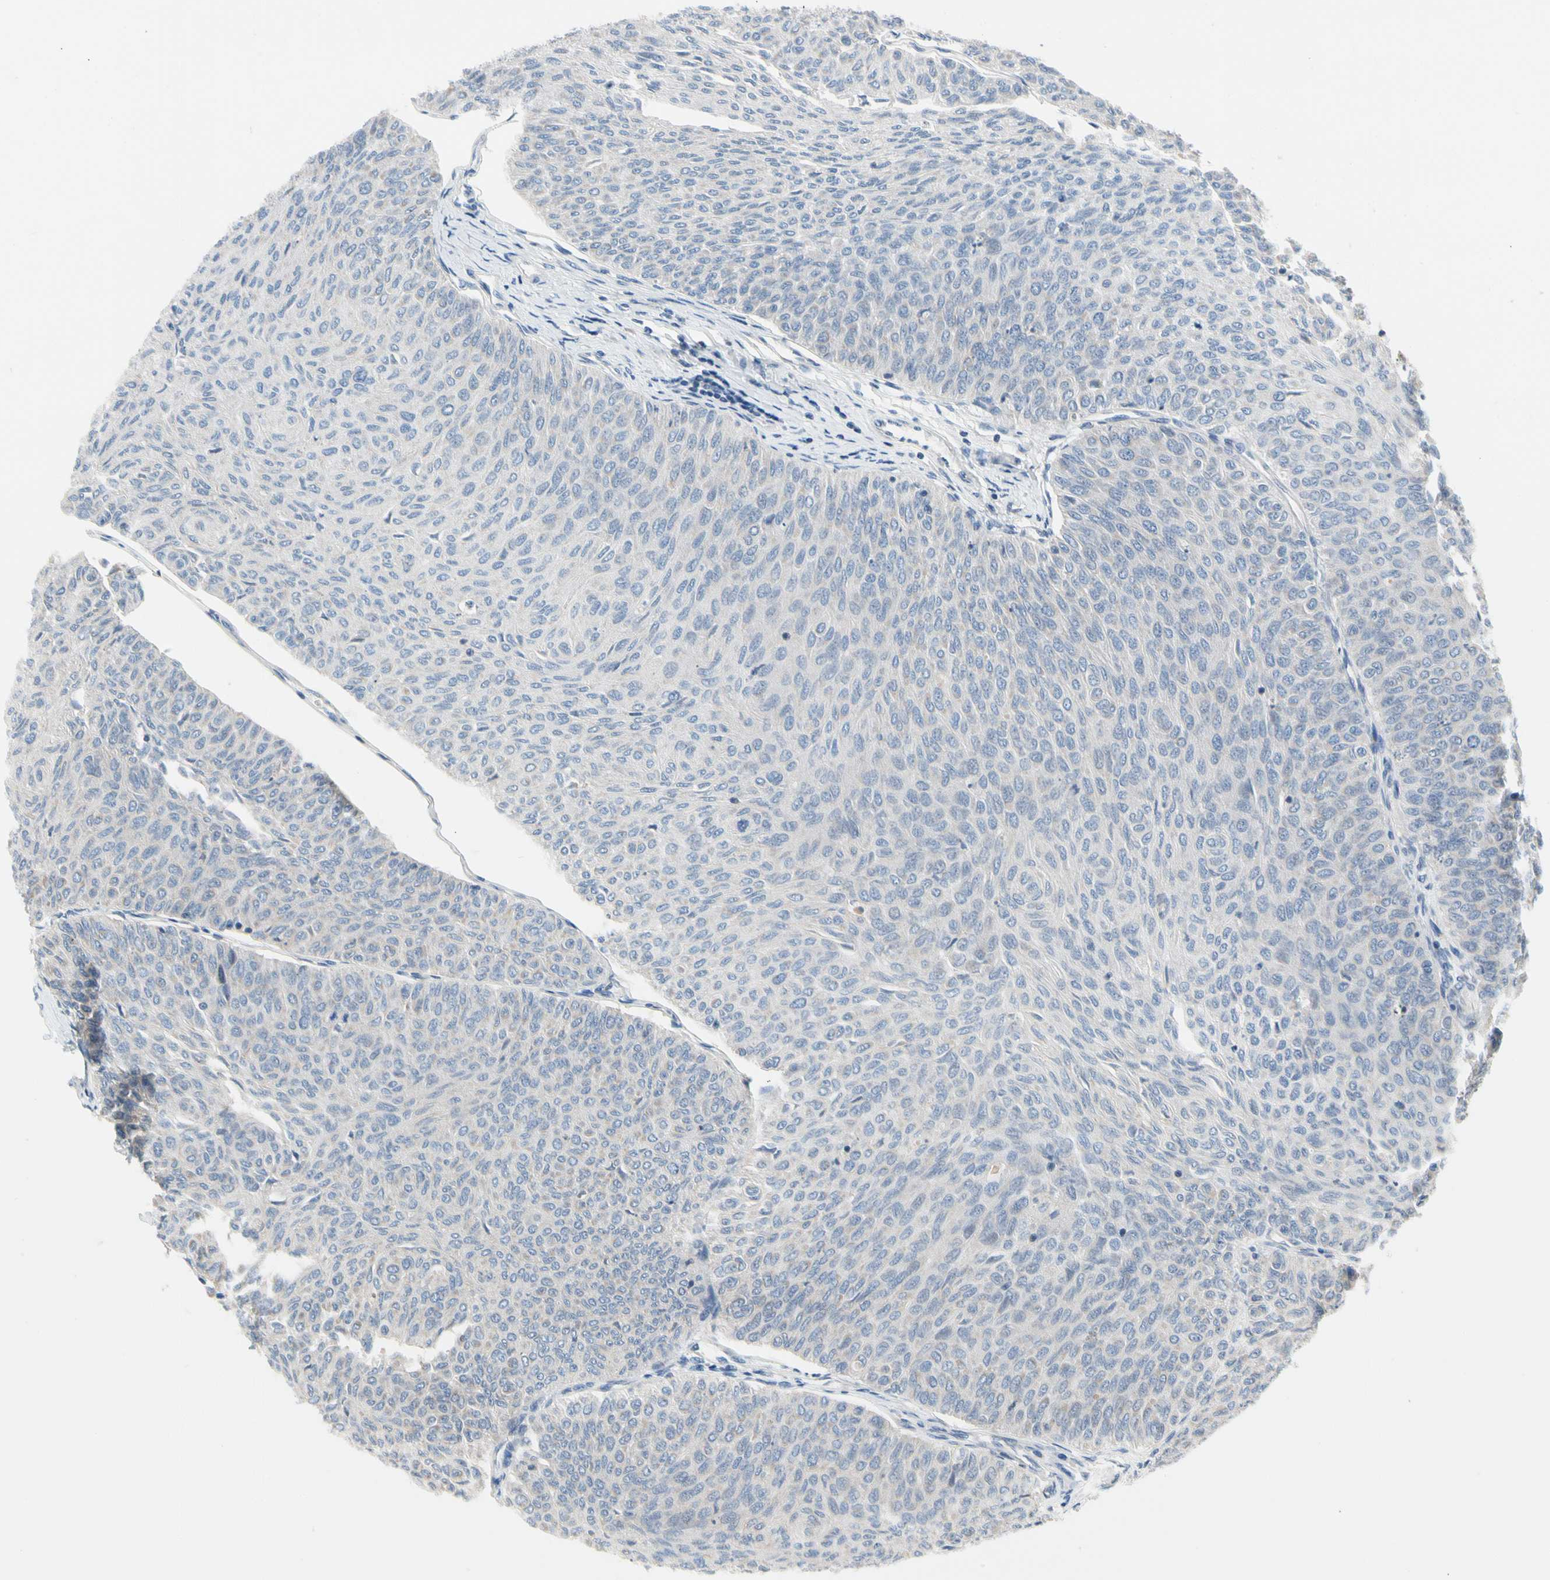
{"staining": {"intensity": "negative", "quantity": "none", "location": "none"}, "tissue": "urothelial cancer", "cell_type": "Tumor cells", "image_type": "cancer", "snomed": [{"axis": "morphology", "description": "Urothelial carcinoma, Low grade"}, {"axis": "topography", "description": "Urinary bladder"}], "caption": "An image of urothelial cancer stained for a protein demonstrates no brown staining in tumor cells. (DAB (3,3'-diaminobenzidine) IHC, high magnification).", "gene": "SOX30", "patient": {"sex": "male", "age": 78}}